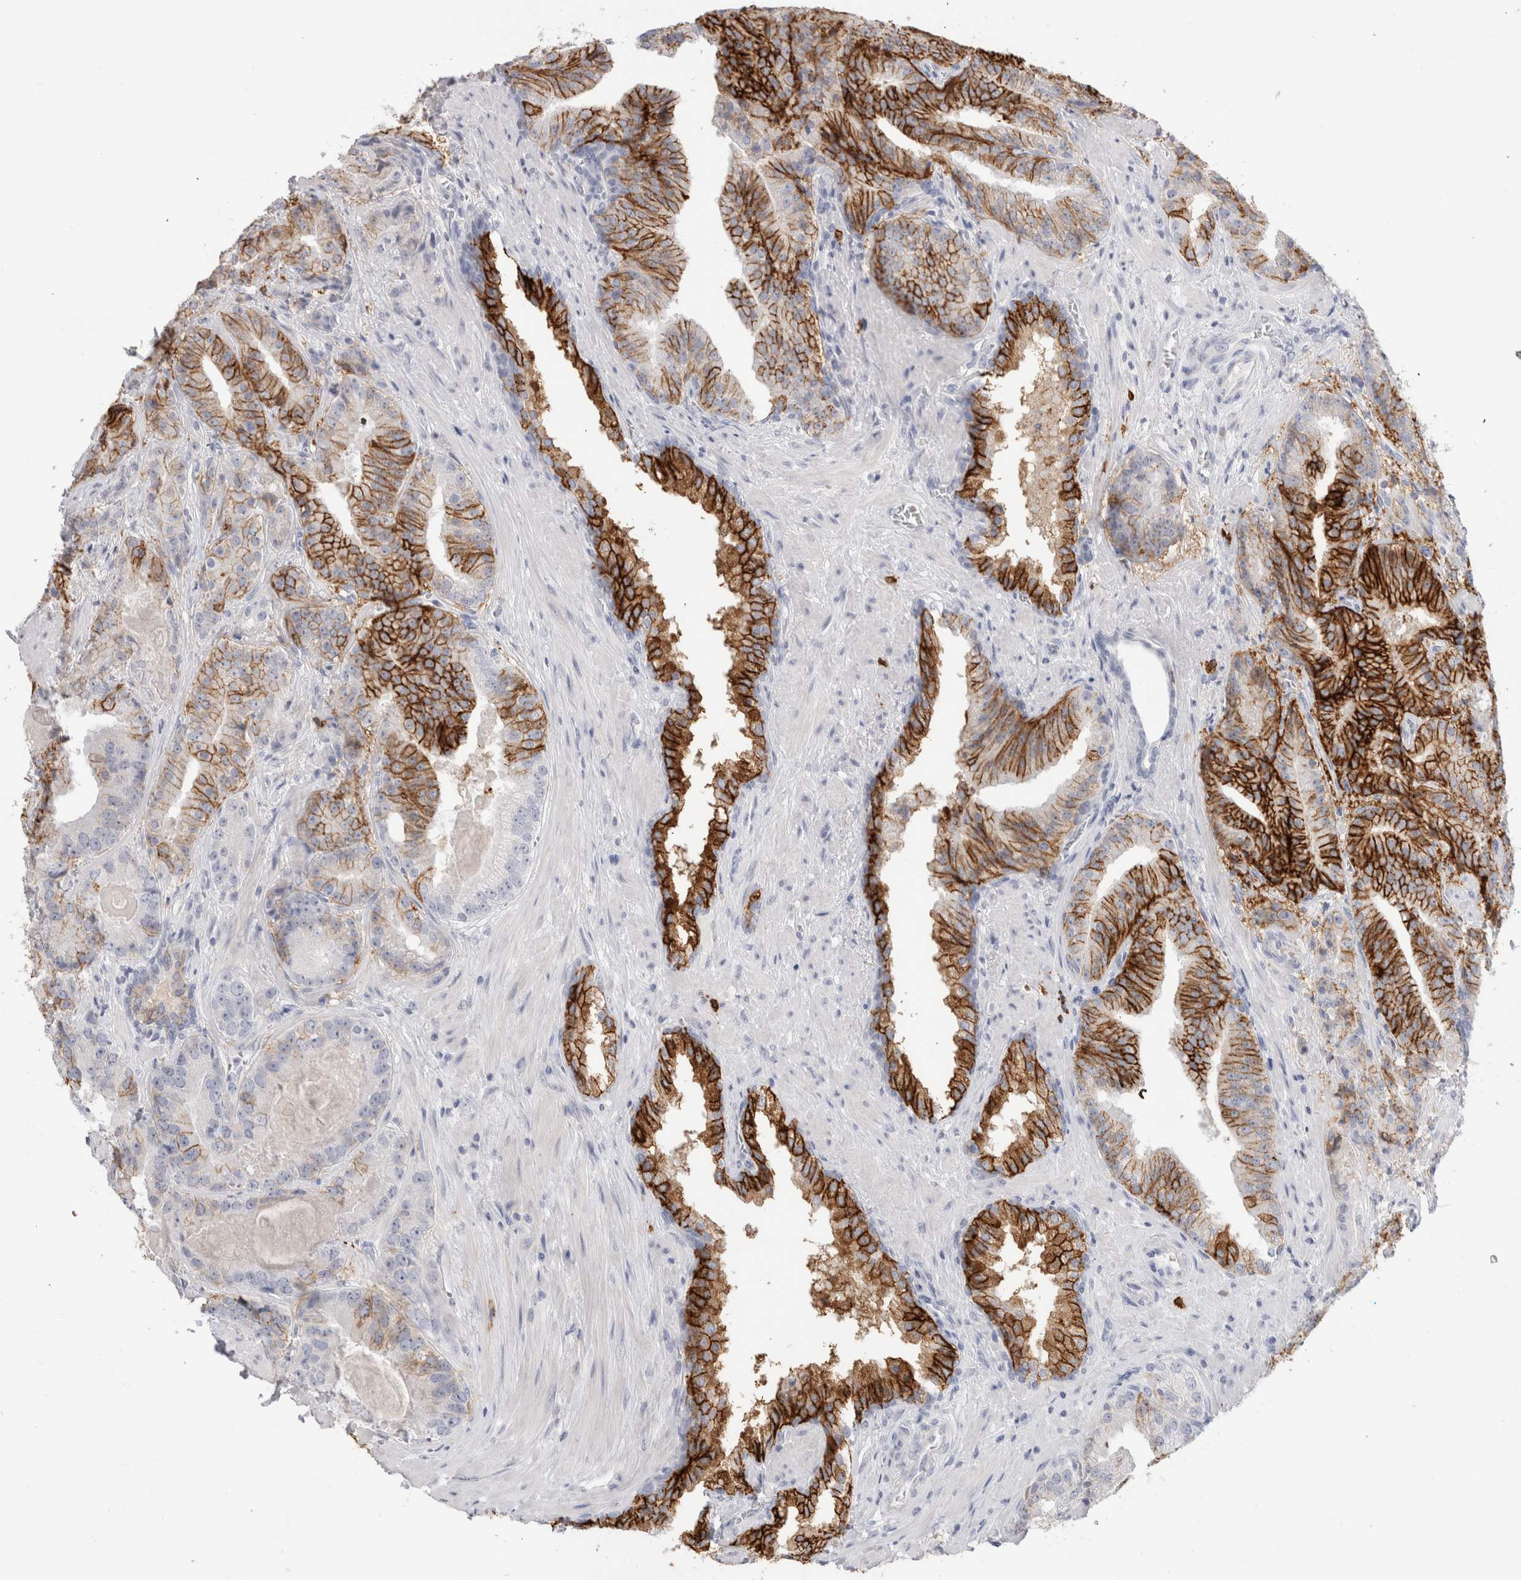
{"staining": {"intensity": "moderate", "quantity": "<25%", "location": "cytoplasmic/membranous"}, "tissue": "prostate cancer", "cell_type": "Tumor cells", "image_type": "cancer", "snomed": [{"axis": "morphology", "description": "Adenocarcinoma, Low grade"}, {"axis": "topography", "description": "Prostate"}], "caption": "High-power microscopy captured an immunohistochemistry image of prostate low-grade adenocarcinoma, revealing moderate cytoplasmic/membranous positivity in approximately <25% of tumor cells.", "gene": "CD38", "patient": {"sex": "male", "age": 67}}